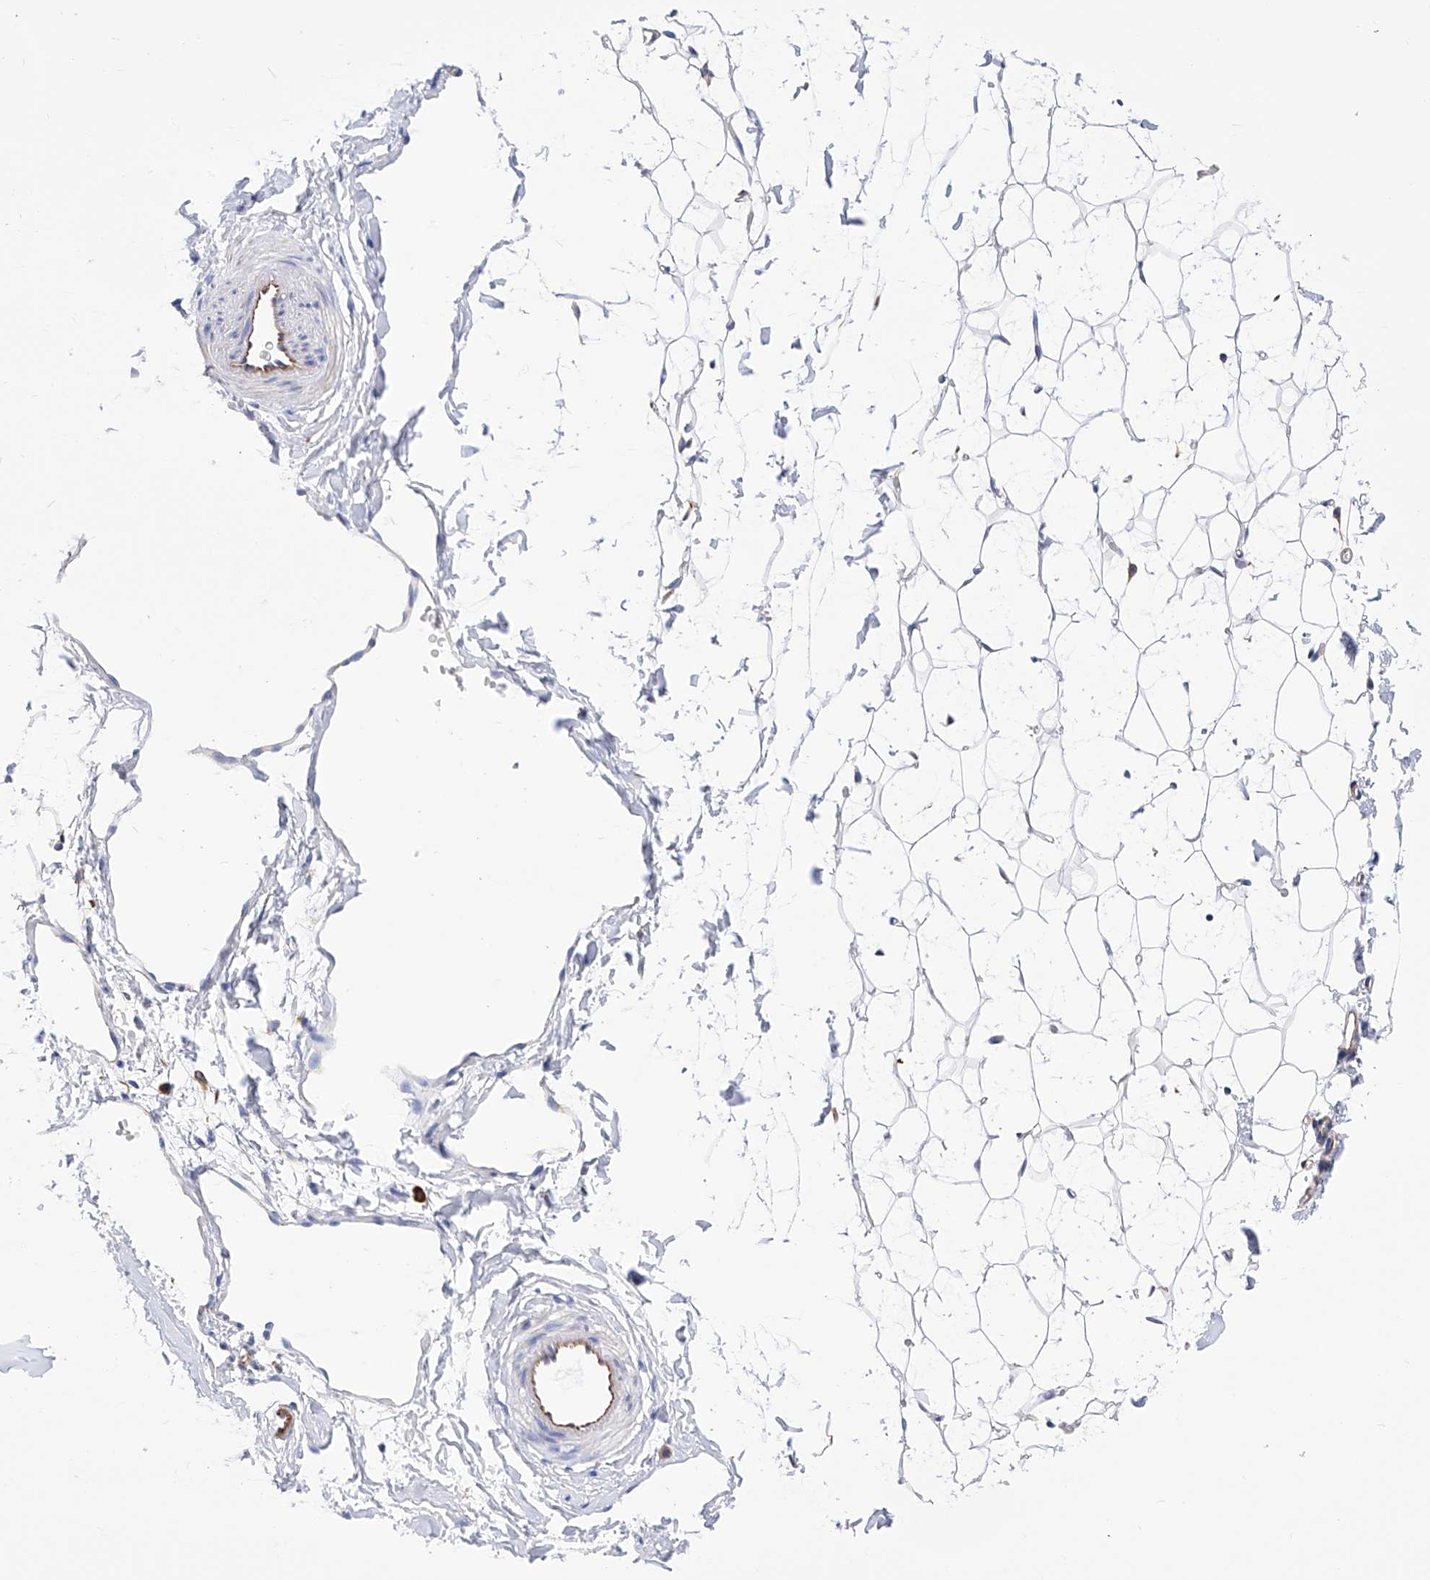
{"staining": {"intensity": "weak", "quantity": "<25%", "location": "cytoplasmic/membranous"}, "tissue": "adipose tissue", "cell_type": "Adipocytes", "image_type": "normal", "snomed": [{"axis": "morphology", "description": "Normal tissue, NOS"}, {"axis": "topography", "description": "Breast"}], "caption": "This histopathology image is of unremarkable adipose tissue stained with IHC to label a protein in brown with the nuclei are counter-stained blue. There is no positivity in adipocytes. (Stains: DAB (3,3'-diaminobenzidine) immunohistochemistry (IHC) with hematoxylin counter stain, Microscopy: brightfield microscopy at high magnification).", "gene": "FLG", "patient": {"sex": "female", "age": 23}}